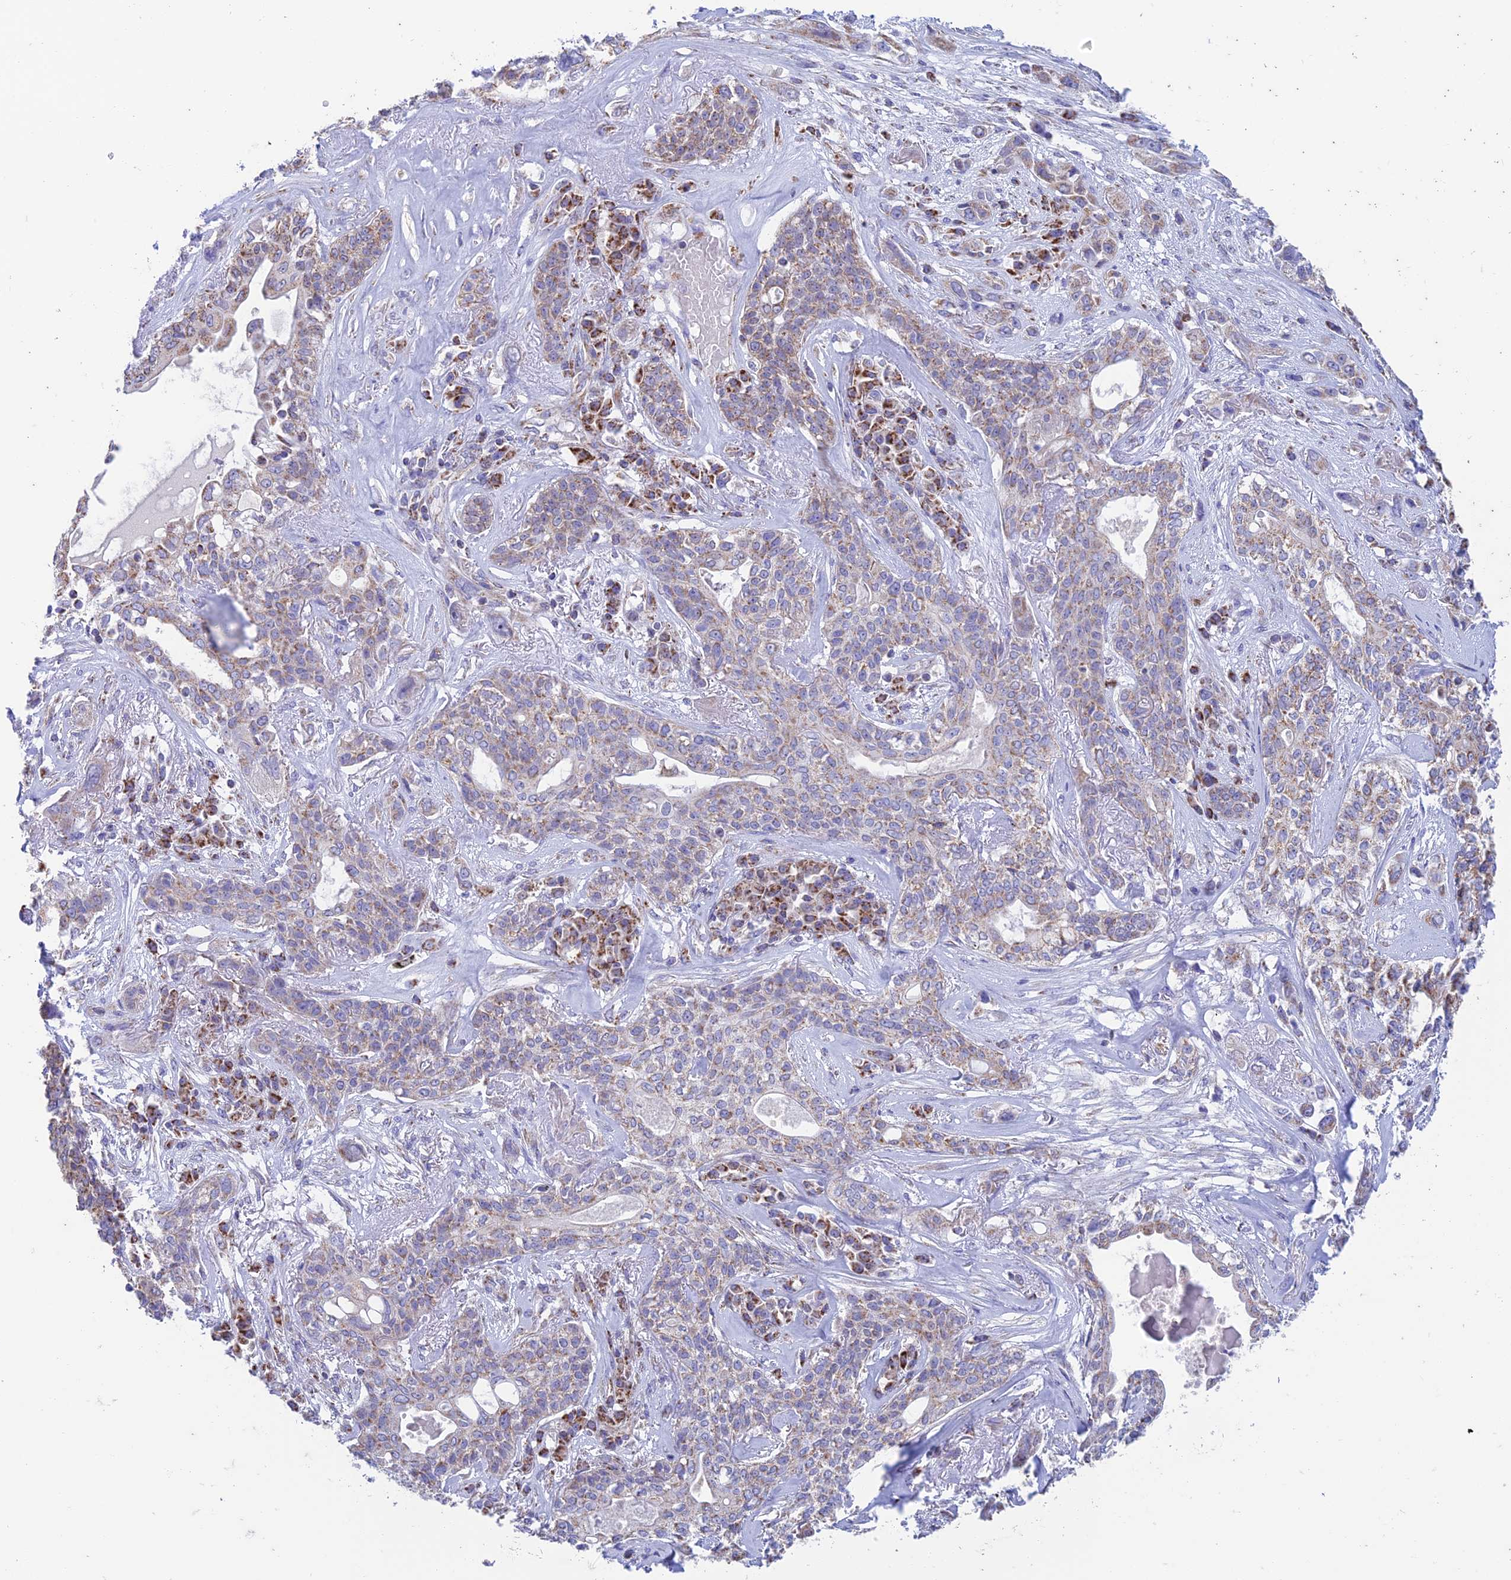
{"staining": {"intensity": "moderate", "quantity": "25%-75%", "location": "cytoplasmic/membranous"}, "tissue": "lung cancer", "cell_type": "Tumor cells", "image_type": "cancer", "snomed": [{"axis": "morphology", "description": "Squamous cell carcinoma, NOS"}, {"axis": "topography", "description": "Lung"}], "caption": "Squamous cell carcinoma (lung) stained with IHC demonstrates moderate cytoplasmic/membranous staining in about 25%-75% of tumor cells. (IHC, brightfield microscopy, high magnification).", "gene": "ZNF181", "patient": {"sex": "female", "age": 70}}